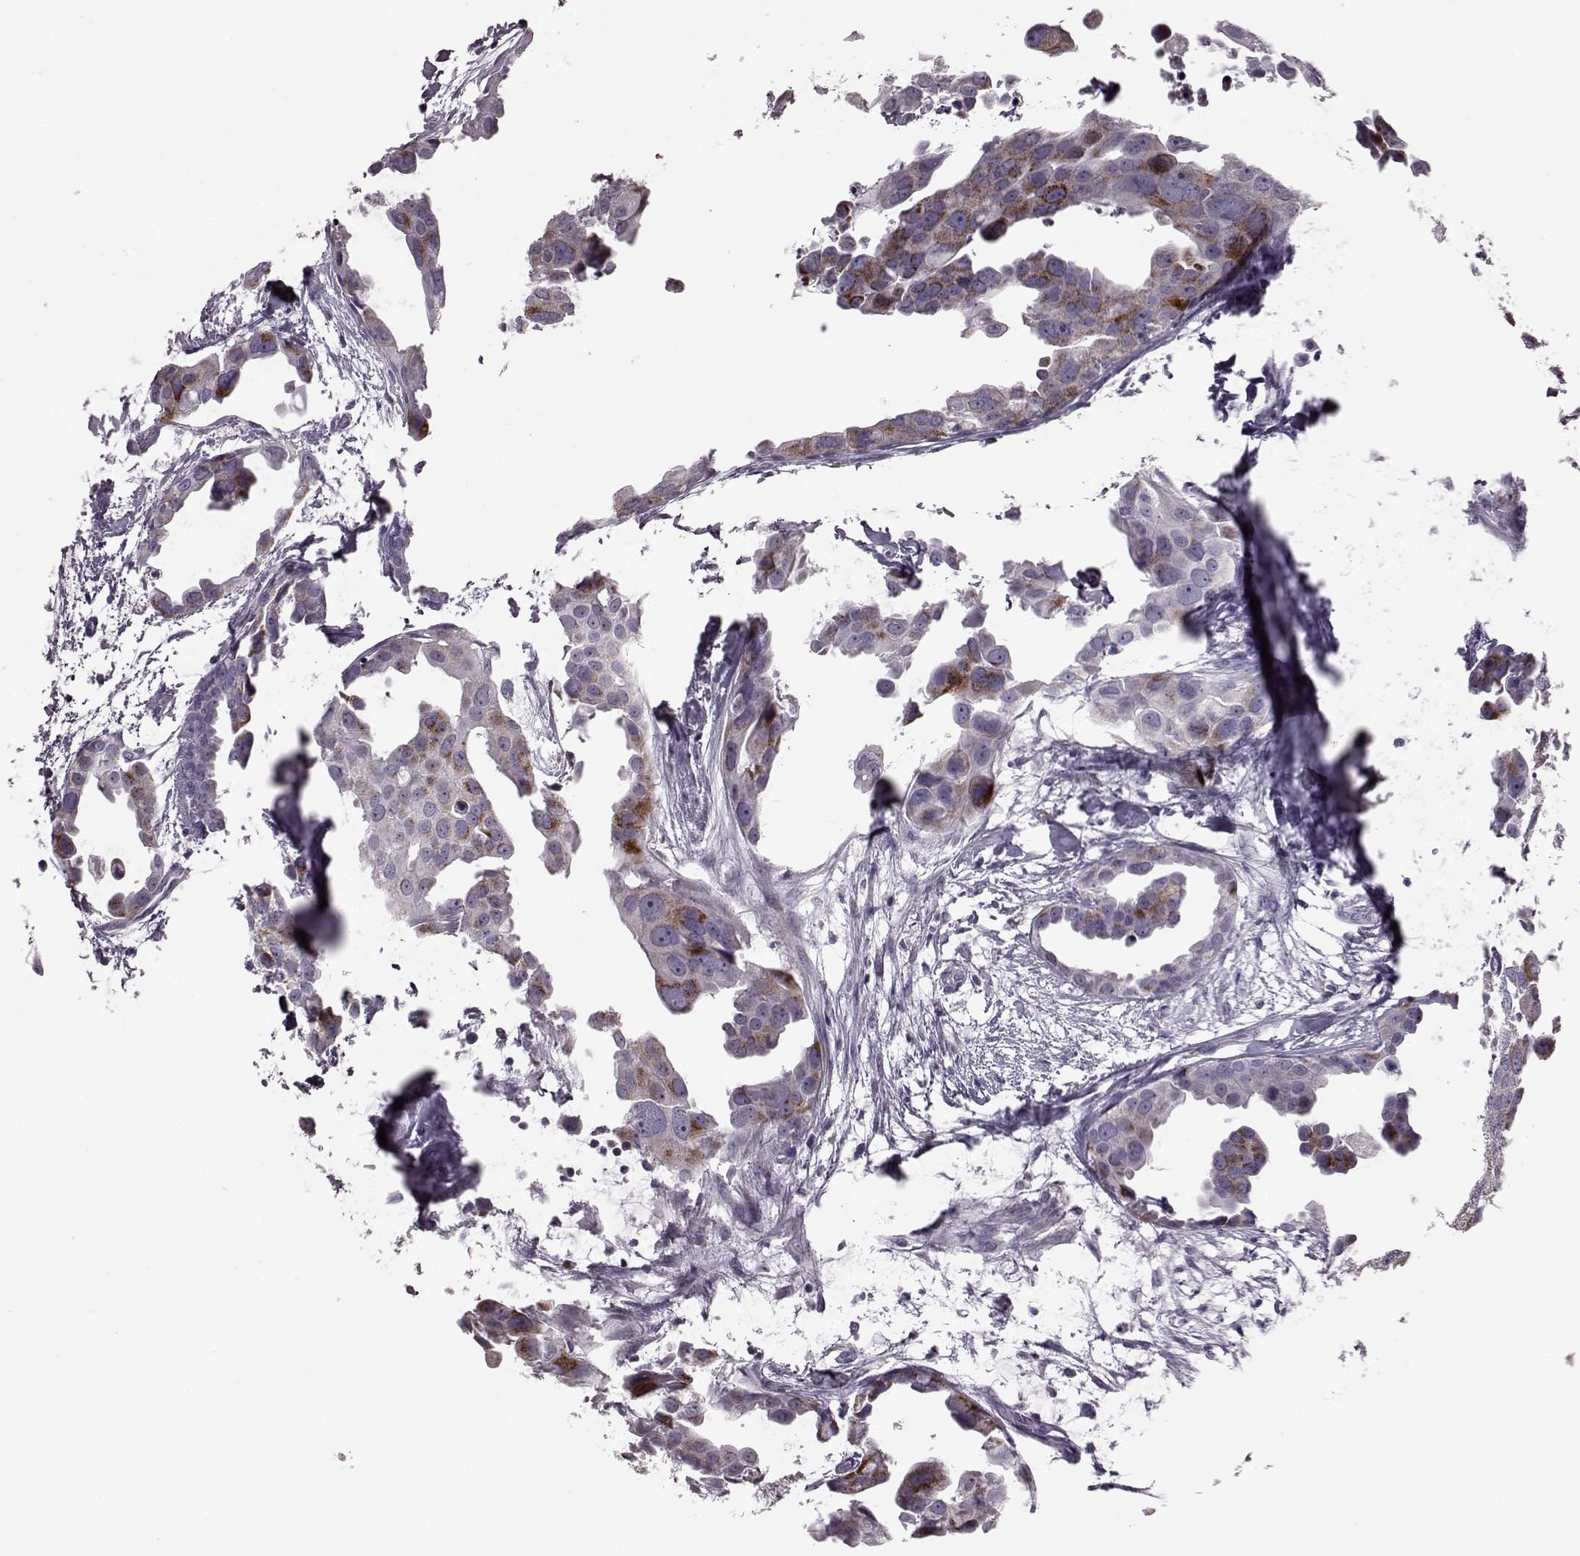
{"staining": {"intensity": "strong", "quantity": ">75%", "location": "cytoplasmic/membranous"}, "tissue": "breast cancer", "cell_type": "Tumor cells", "image_type": "cancer", "snomed": [{"axis": "morphology", "description": "Duct carcinoma"}, {"axis": "topography", "description": "Breast"}], "caption": "This is a photomicrograph of immunohistochemistry (IHC) staining of breast intraductal carcinoma, which shows strong positivity in the cytoplasmic/membranous of tumor cells.", "gene": "RIMS2", "patient": {"sex": "female", "age": 38}}